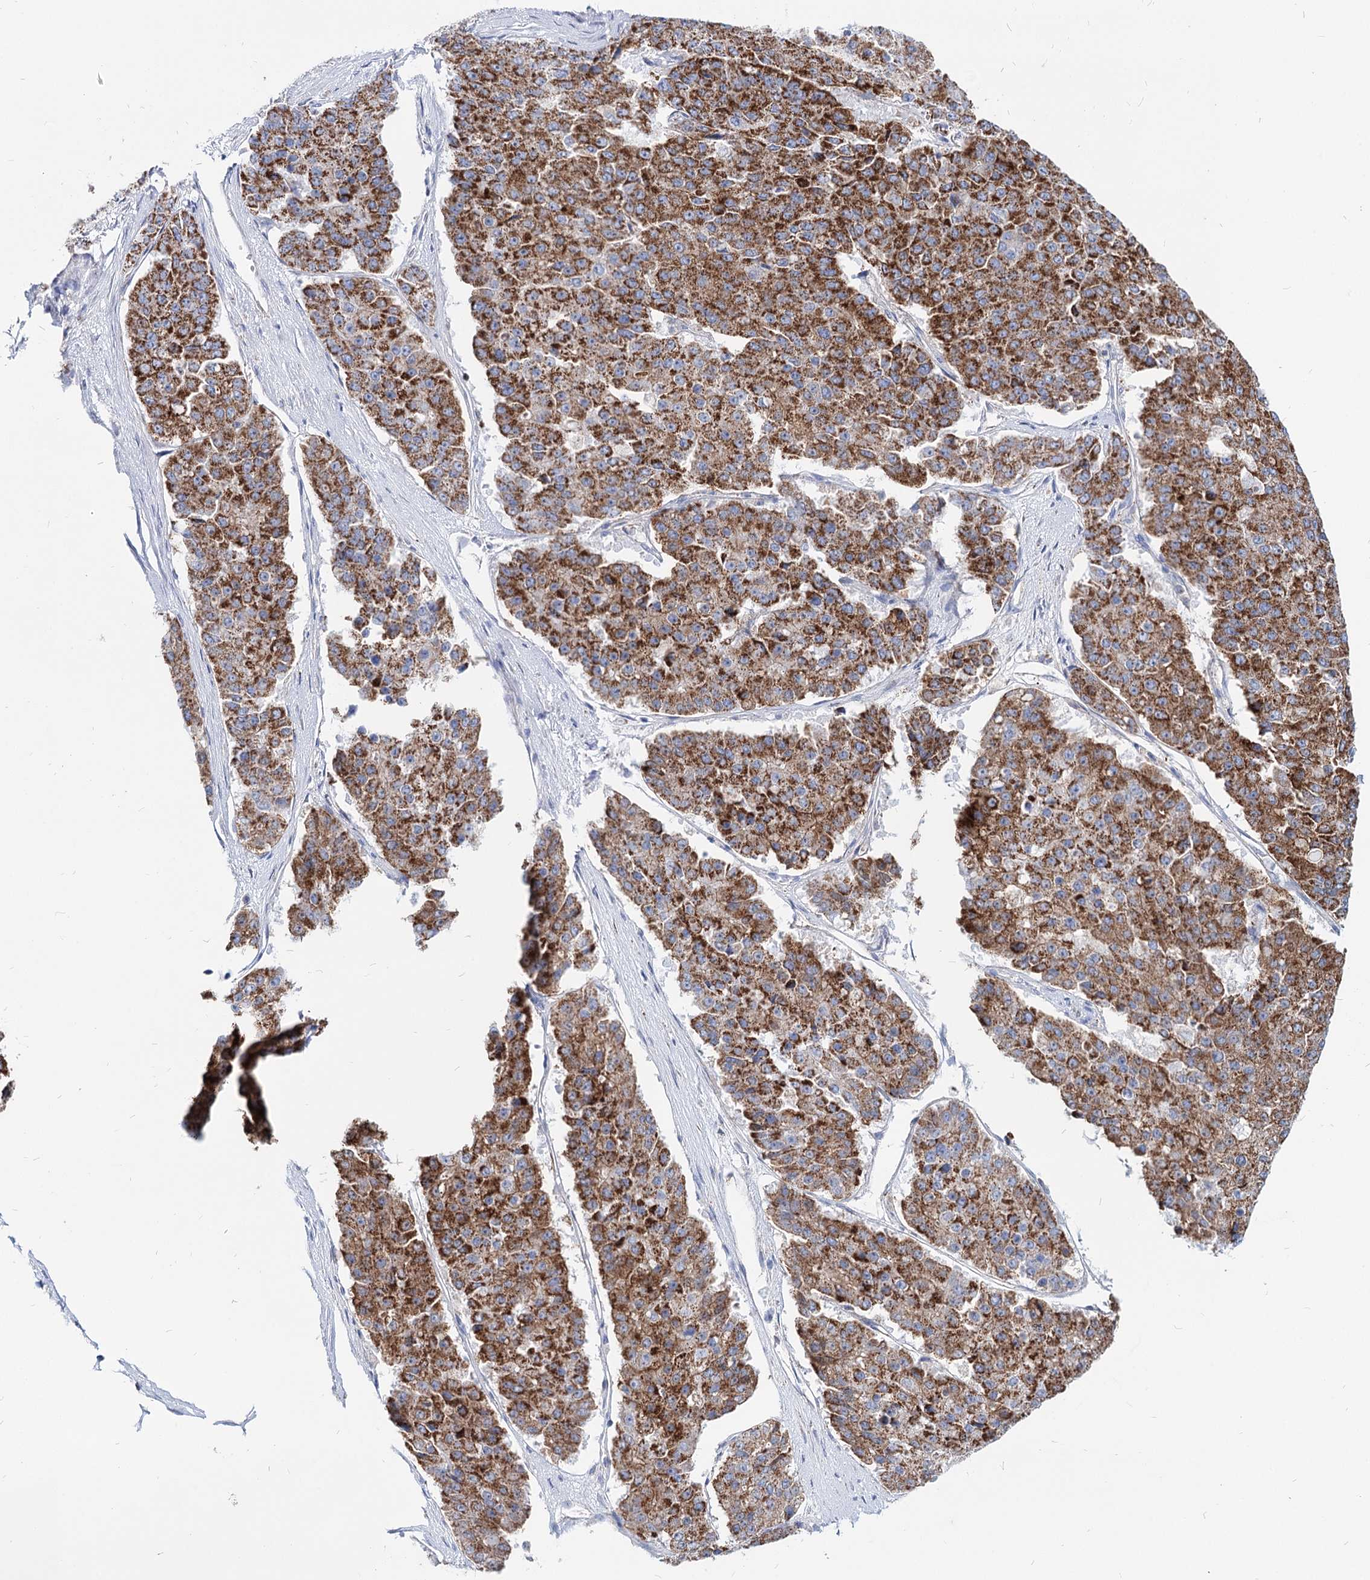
{"staining": {"intensity": "strong", "quantity": ">75%", "location": "cytoplasmic/membranous"}, "tissue": "pancreatic cancer", "cell_type": "Tumor cells", "image_type": "cancer", "snomed": [{"axis": "morphology", "description": "Adenocarcinoma, NOS"}, {"axis": "topography", "description": "Pancreas"}], "caption": "Strong cytoplasmic/membranous staining for a protein is identified in approximately >75% of tumor cells of pancreatic cancer (adenocarcinoma) using immunohistochemistry.", "gene": "MCCC2", "patient": {"sex": "male", "age": 50}}